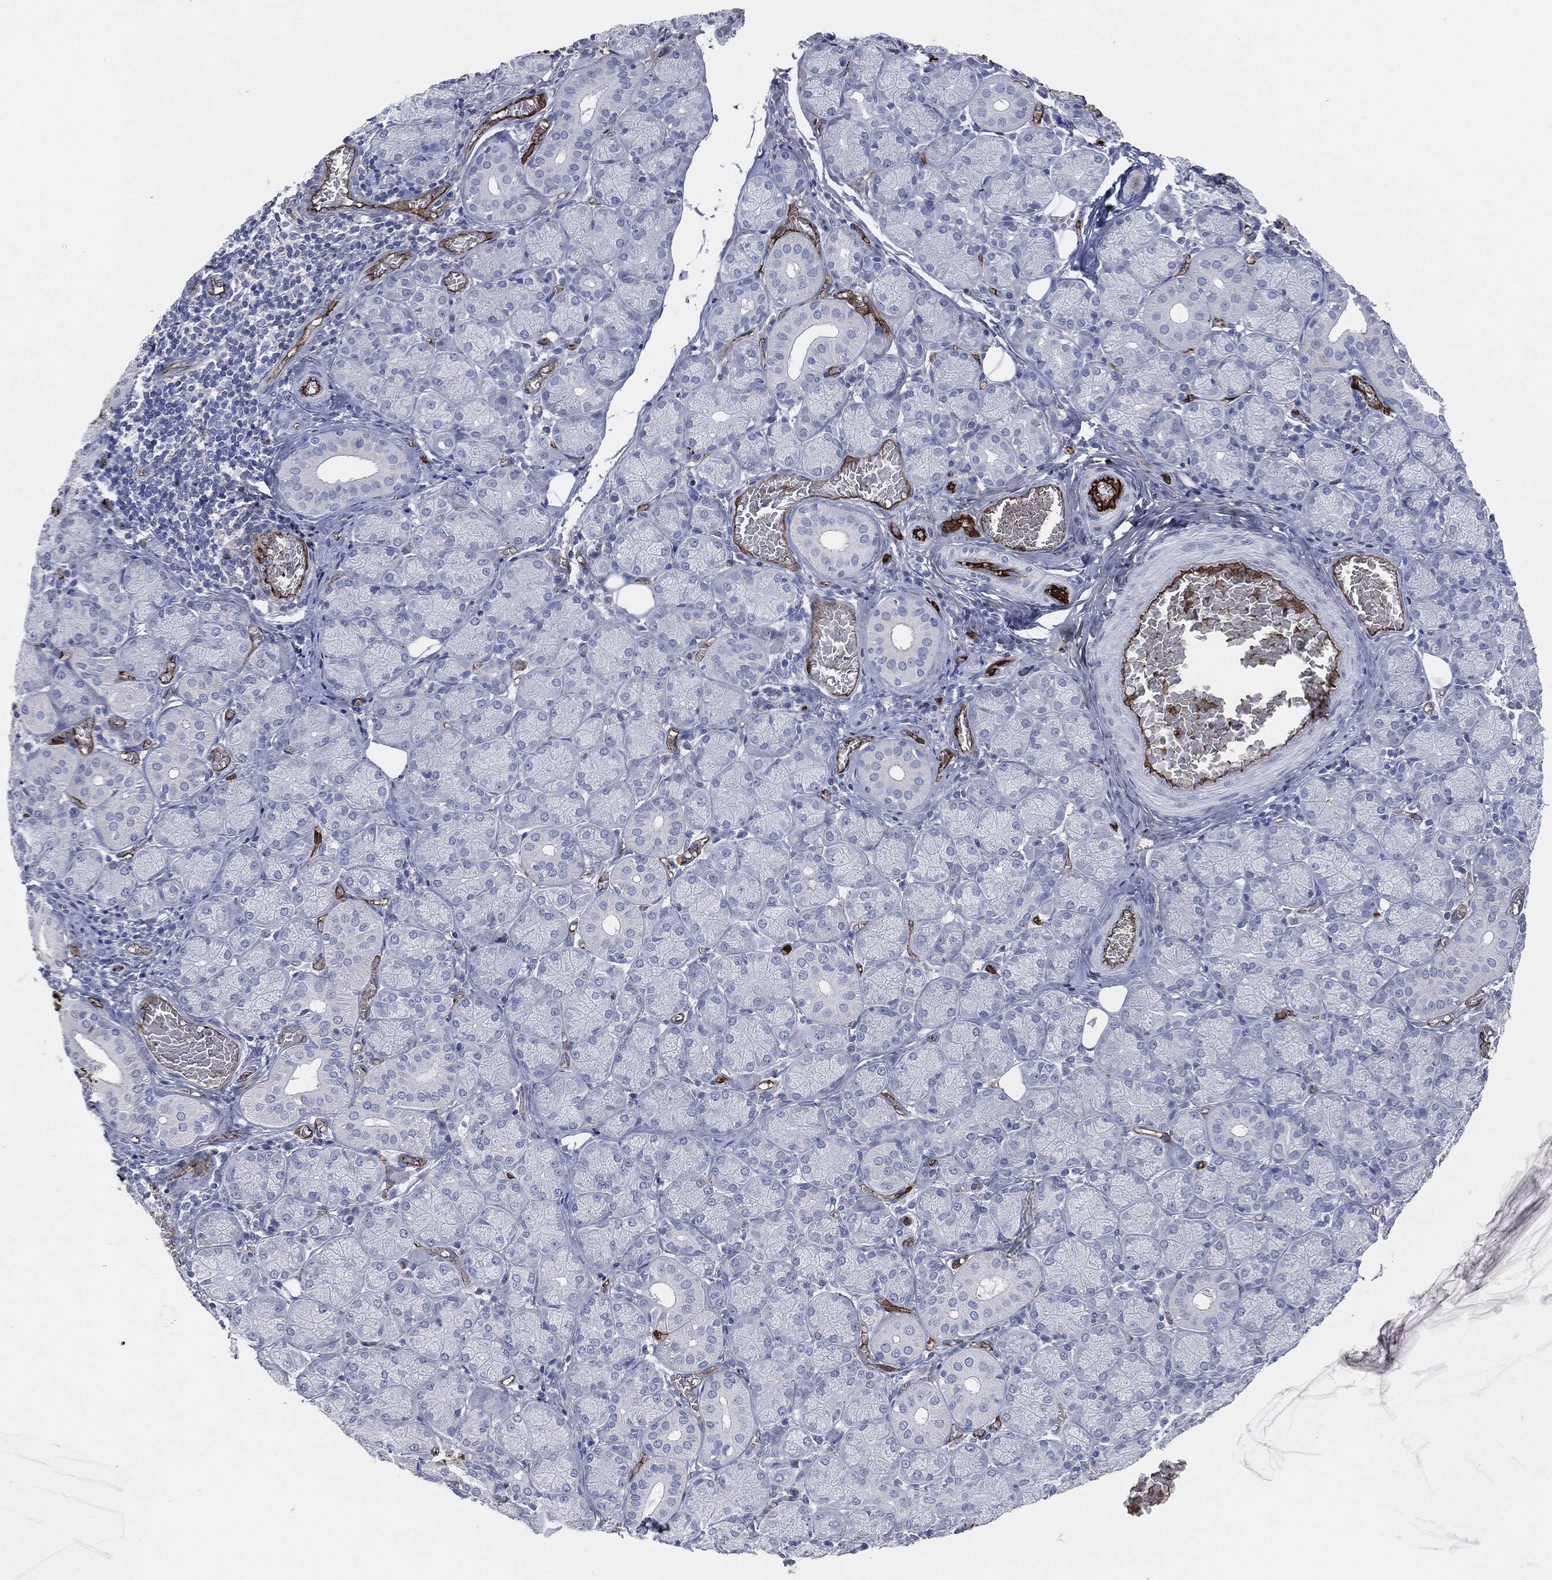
{"staining": {"intensity": "negative", "quantity": "none", "location": "none"}, "tissue": "salivary gland", "cell_type": "Glandular cells", "image_type": "normal", "snomed": [{"axis": "morphology", "description": "Normal tissue, NOS"}, {"axis": "topography", "description": "Salivary gland"}, {"axis": "topography", "description": "Peripheral nerve tissue"}], "caption": "There is no significant staining in glandular cells of salivary gland. (DAB (3,3'-diaminobenzidine) IHC with hematoxylin counter stain).", "gene": "APOB", "patient": {"sex": "female", "age": 24}}